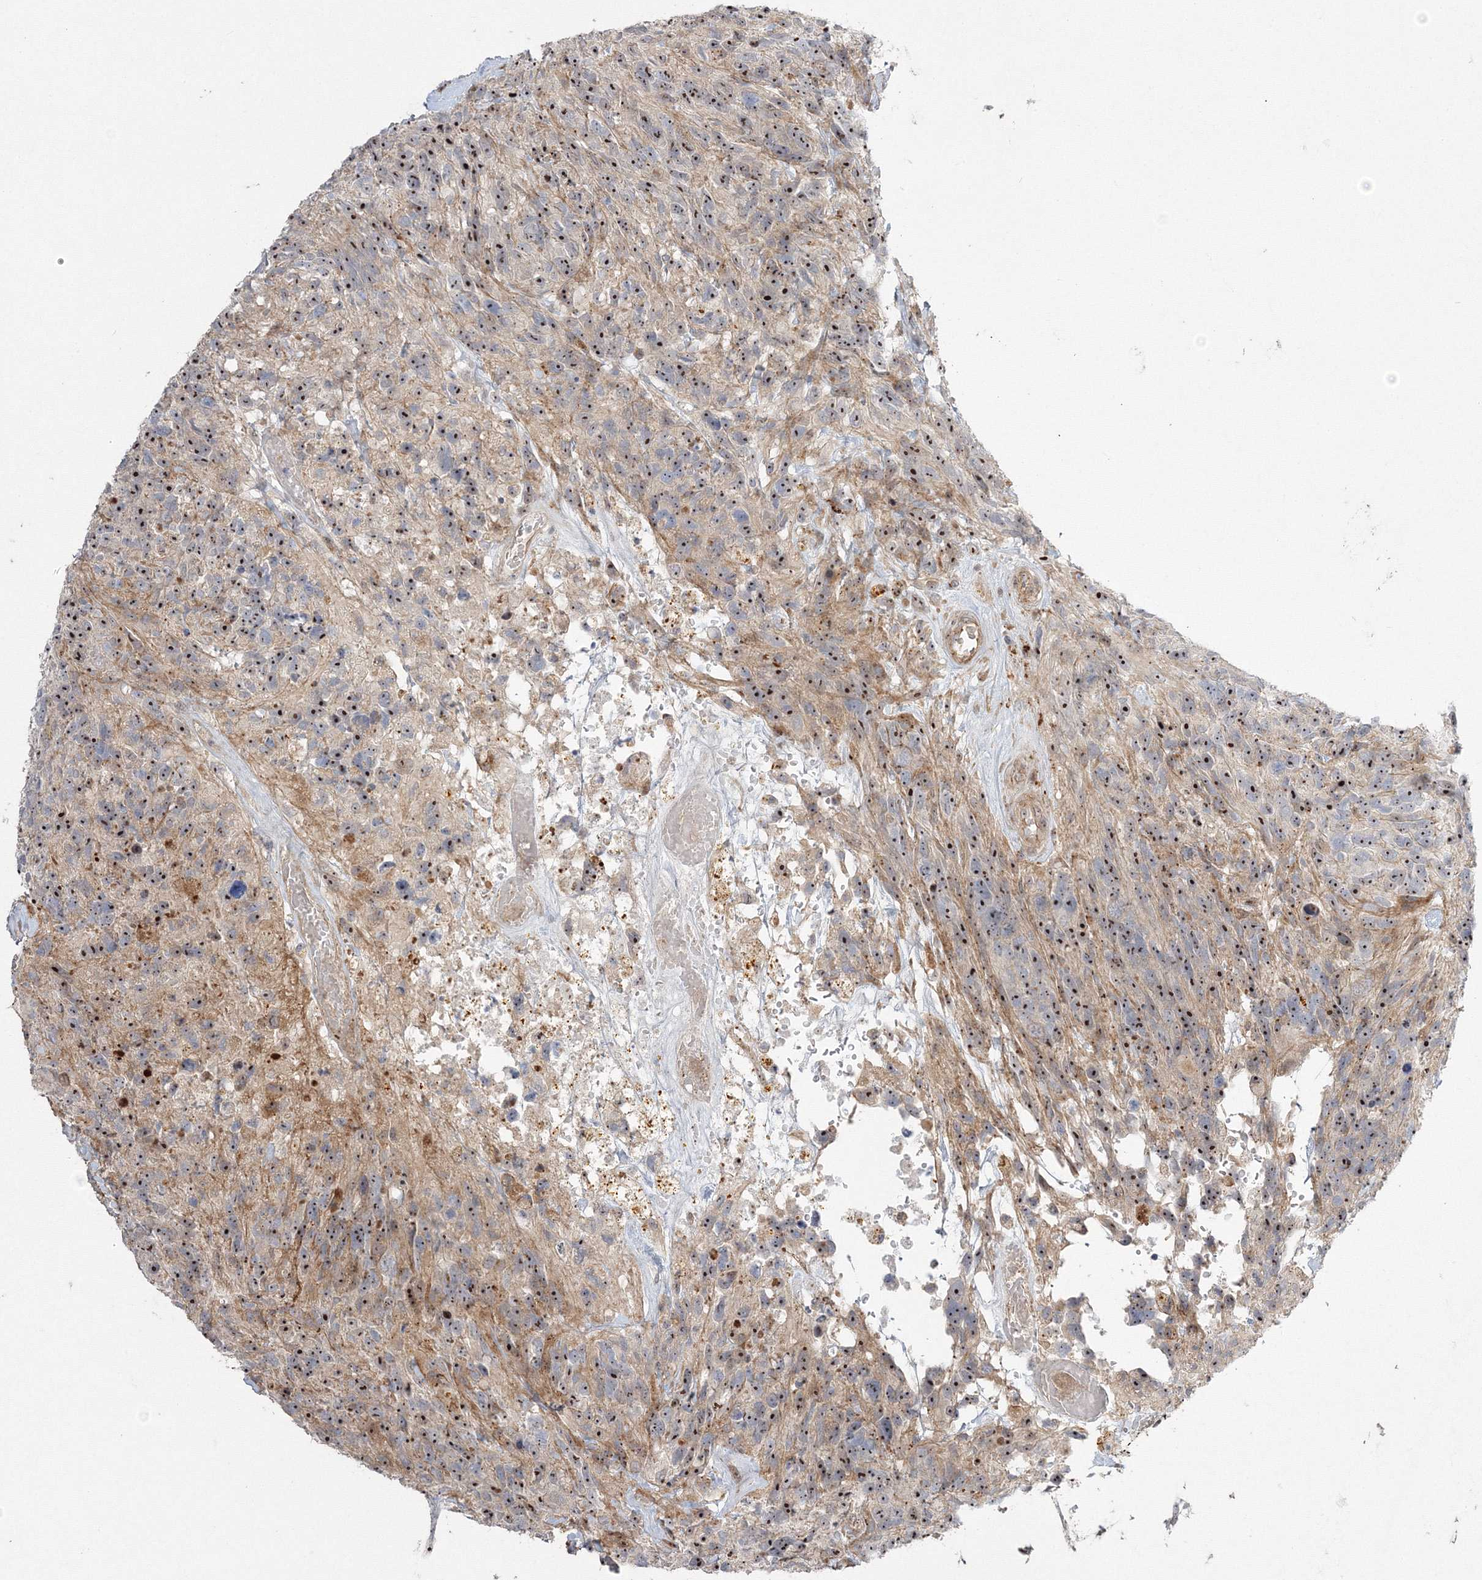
{"staining": {"intensity": "moderate", "quantity": ">75%", "location": "nuclear"}, "tissue": "glioma", "cell_type": "Tumor cells", "image_type": "cancer", "snomed": [{"axis": "morphology", "description": "Glioma, malignant, High grade"}, {"axis": "topography", "description": "Brain"}], "caption": "IHC histopathology image of neoplastic tissue: human high-grade glioma (malignant) stained using IHC exhibits medium levels of moderate protein expression localized specifically in the nuclear of tumor cells, appearing as a nuclear brown color.", "gene": "NPM3", "patient": {"sex": "male", "age": 69}}